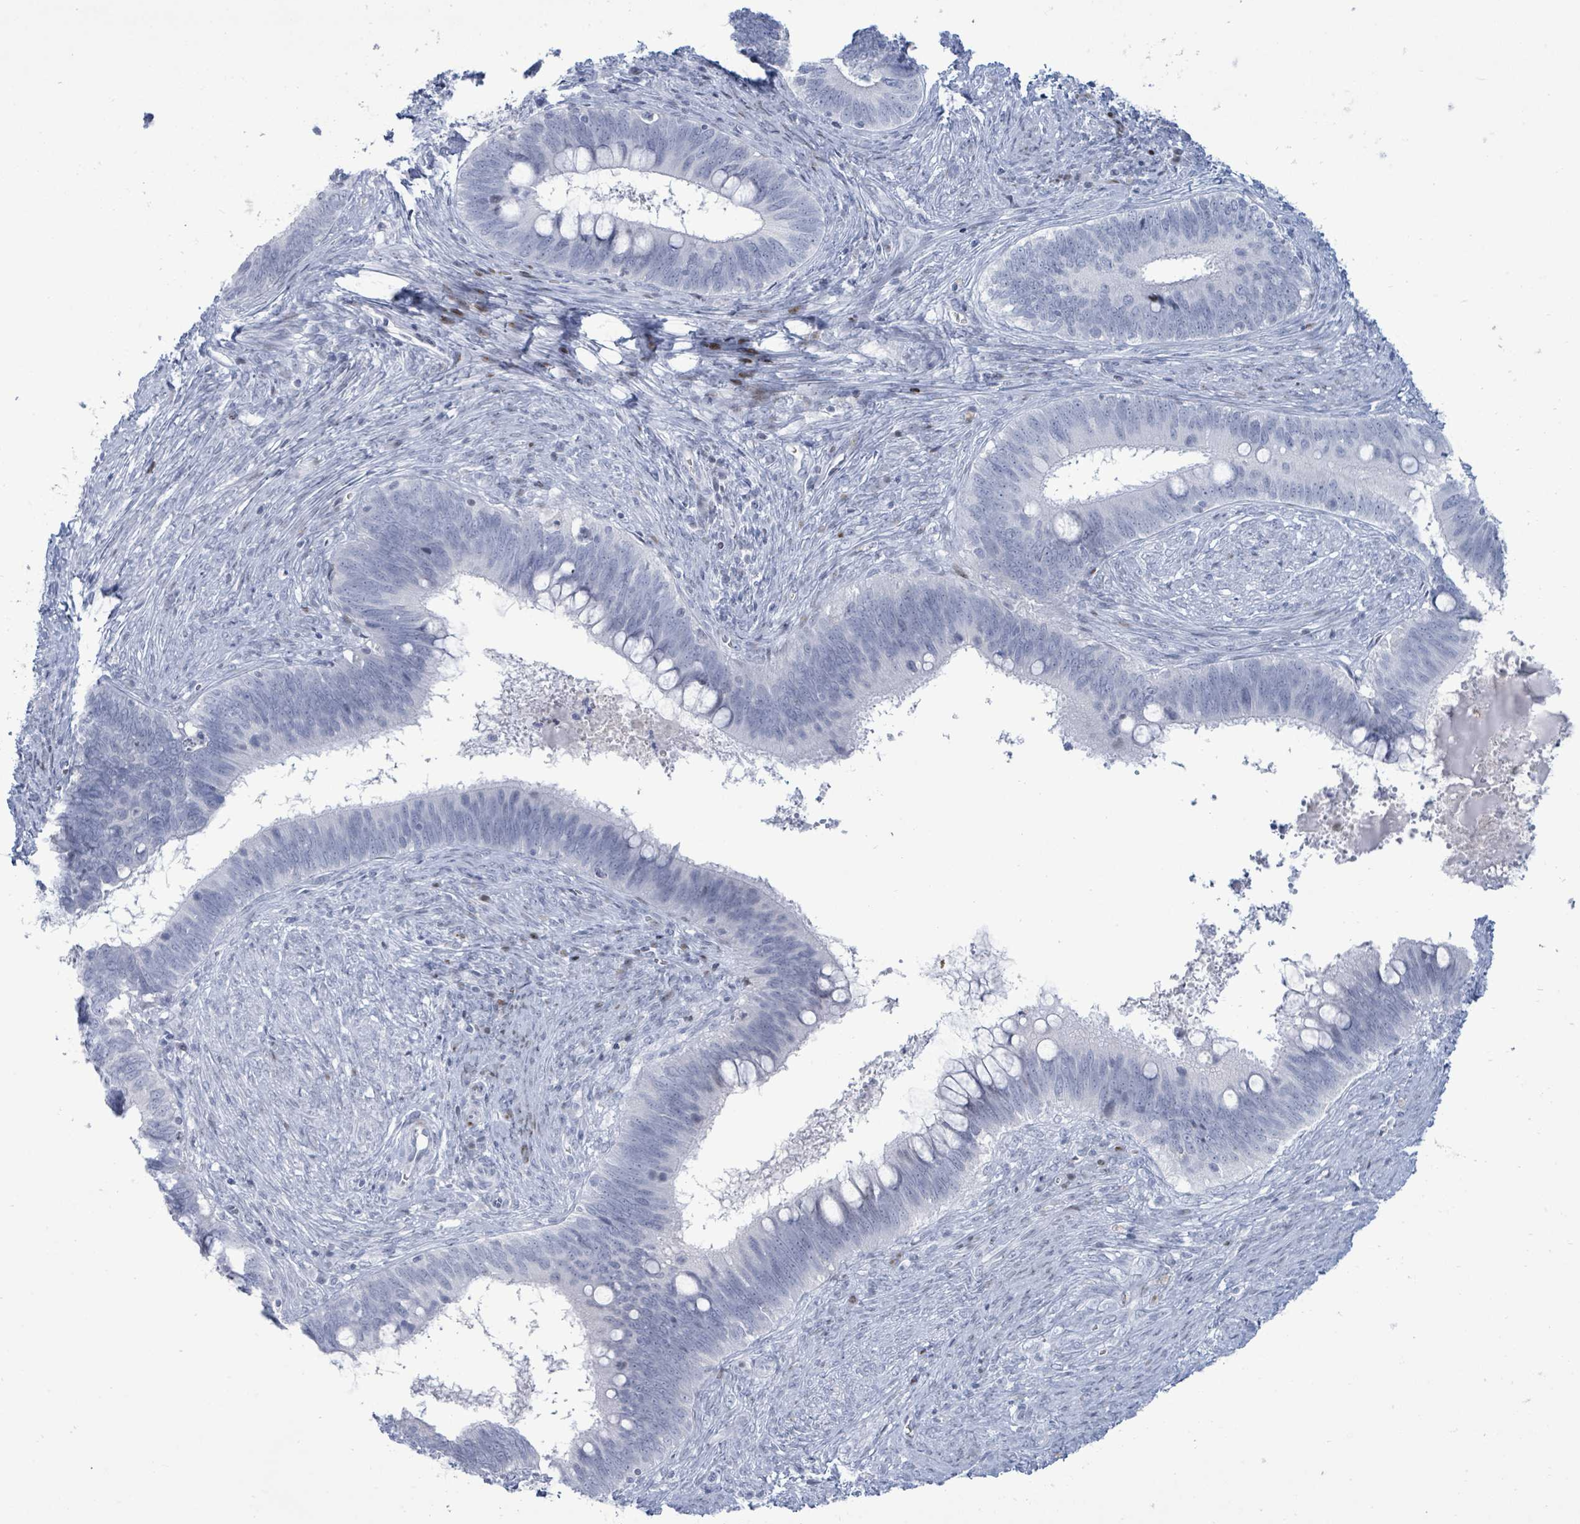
{"staining": {"intensity": "negative", "quantity": "none", "location": "none"}, "tissue": "cervical cancer", "cell_type": "Tumor cells", "image_type": "cancer", "snomed": [{"axis": "morphology", "description": "Adenocarcinoma, NOS"}, {"axis": "topography", "description": "Cervix"}], "caption": "DAB immunohistochemical staining of cervical adenocarcinoma demonstrates no significant positivity in tumor cells.", "gene": "MALL", "patient": {"sex": "female", "age": 42}}